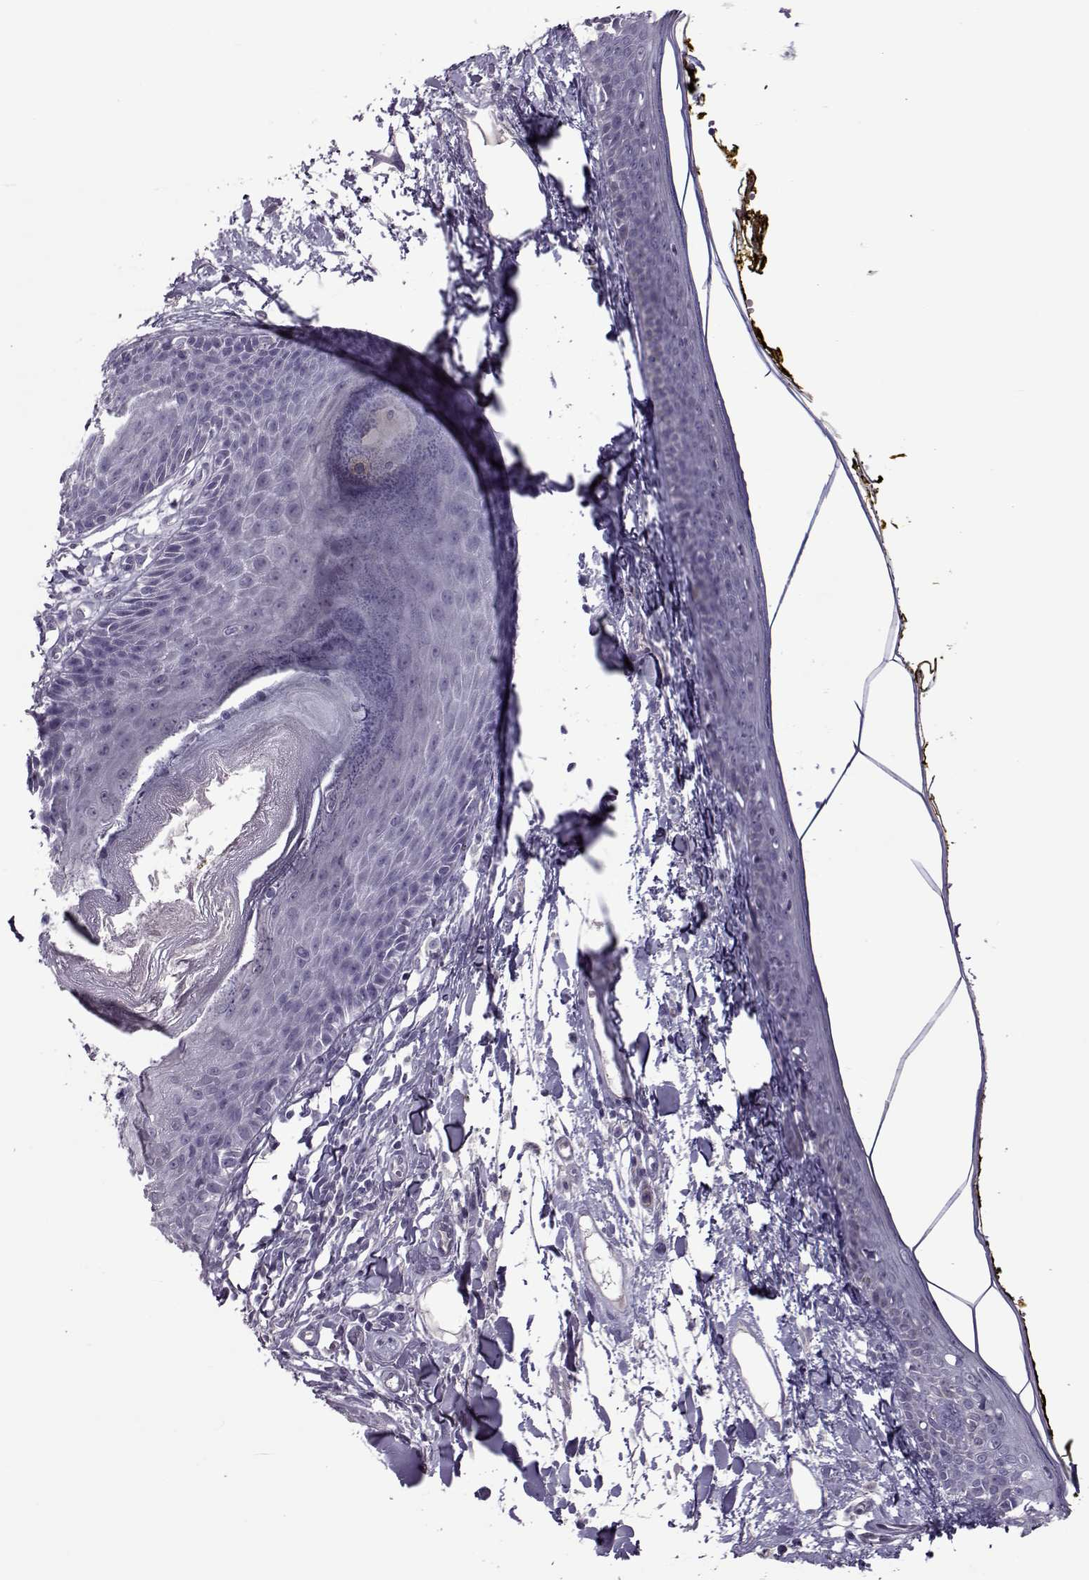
{"staining": {"intensity": "negative", "quantity": "none", "location": "none"}, "tissue": "skin", "cell_type": "Fibroblasts", "image_type": "normal", "snomed": [{"axis": "morphology", "description": "Normal tissue, NOS"}, {"axis": "topography", "description": "Skin"}], "caption": "IHC image of benign human skin stained for a protein (brown), which demonstrates no positivity in fibroblasts.", "gene": "ASRGL1", "patient": {"sex": "male", "age": 76}}